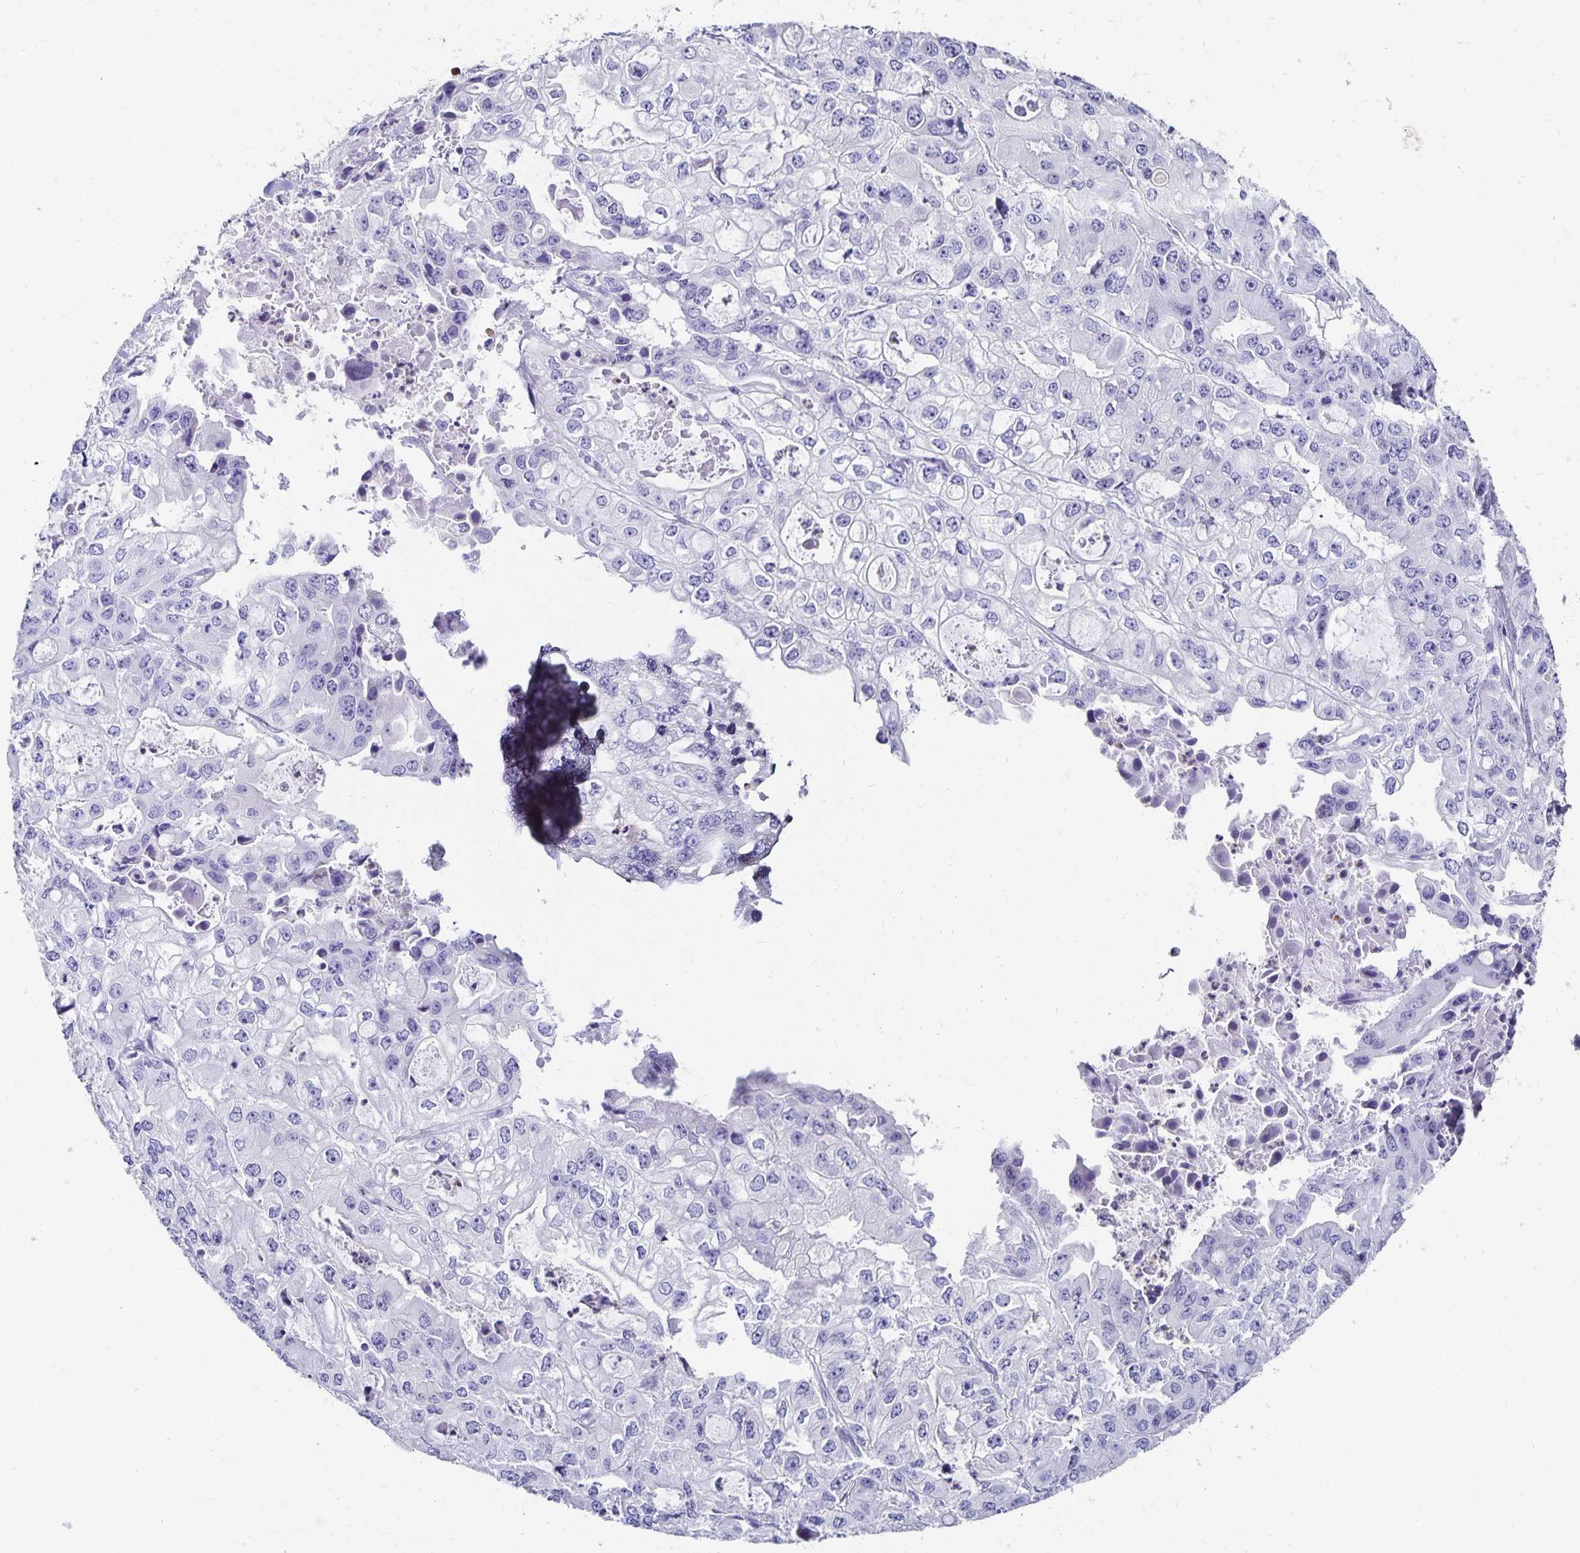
{"staining": {"intensity": "negative", "quantity": "none", "location": "none"}, "tissue": "ovarian cancer", "cell_type": "Tumor cells", "image_type": "cancer", "snomed": [{"axis": "morphology", "description": "Cystadenocarcinoma, serous, NOS"}, {"axis": "topography", "description": "Ovary"}], "caption": "Serous cystadenocarcinoma (ovarian) was stained to show a protein in brown. There is no significant staining in tumor cells.", "gene": "DYNLT4", "patient": {"sex": "female", "age": 56}}